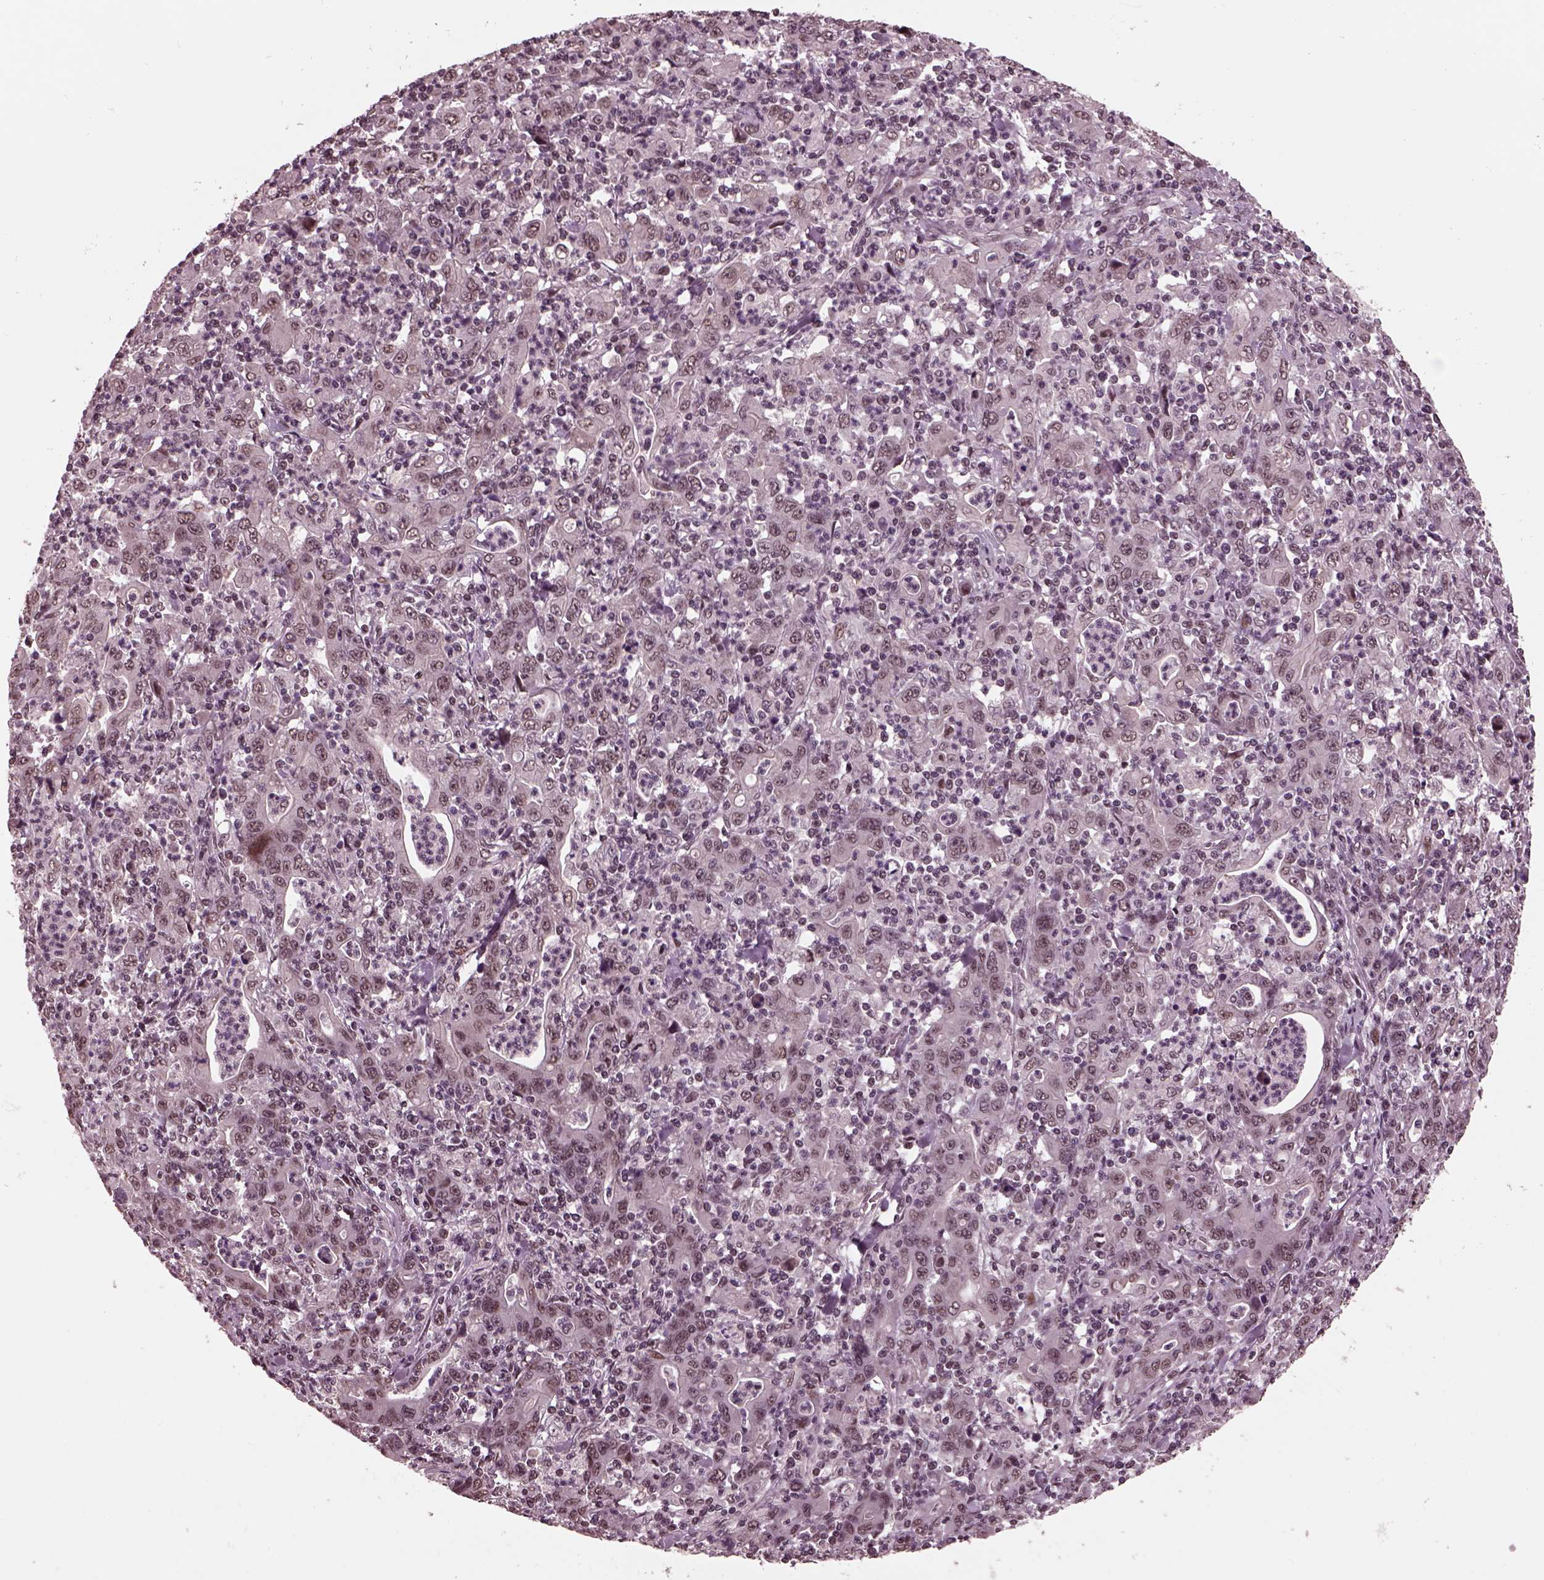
{"staining": {"intensity": "weak", "quantity": "<25%", "location": "nuclear"}, "tissue": "stomach cancer", "cell_type": "Tumor cells", "image_type": "cancer", "snomed": [{"axis": "morphology", "description": "Adenocarcinoma, NOS"}, {"axis": "topography", "description": "Stomach, upper"}], "caption": "Tumor cells show no significant positivity in stomach cancer (adenocarcinoma).", "gene": "NAP1L5", "patient": {"sex": "male", "age": 69}}